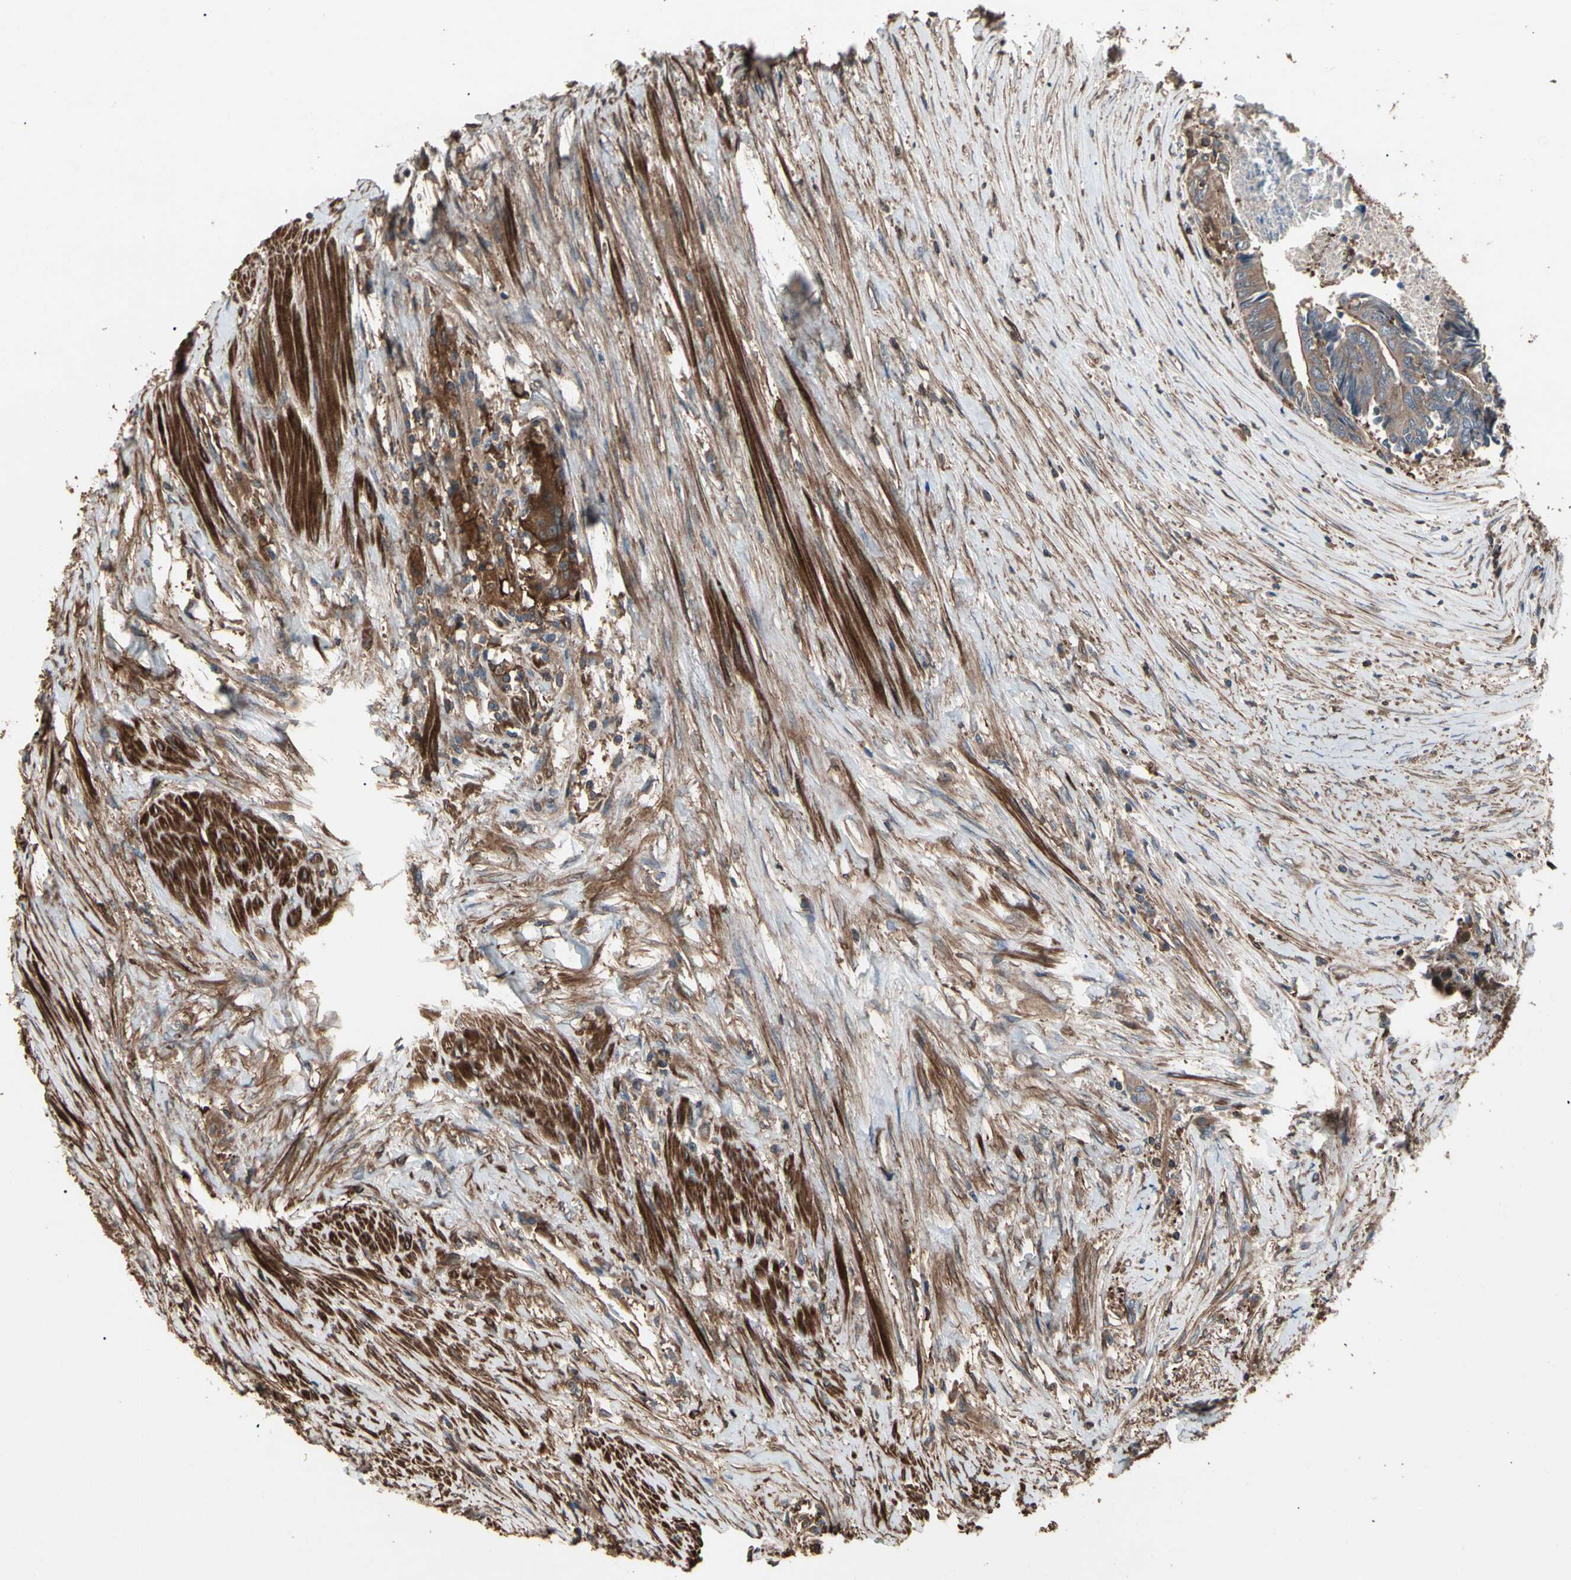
{"staining": {"intensity": "moderate", "quantity": ">75%", "location": "cytoplasmic/membranous"}, "tissue": "colorectal cancer", "cell_type": "Tumor cells", "image_type": "cancer", "snomed": [{"axis": "morphology", "description": "Adenocarcinoma, NOS"}, {"axis": "topography", "description": "Rectum"}], "caption": "Moderate cytoplasmic/membranous protein positivity is present in about >75% of tumor cells in colorectal adenocarcinoma.", "gene": "AGBL2", "patient": {"sex": "male", "age": 63}}